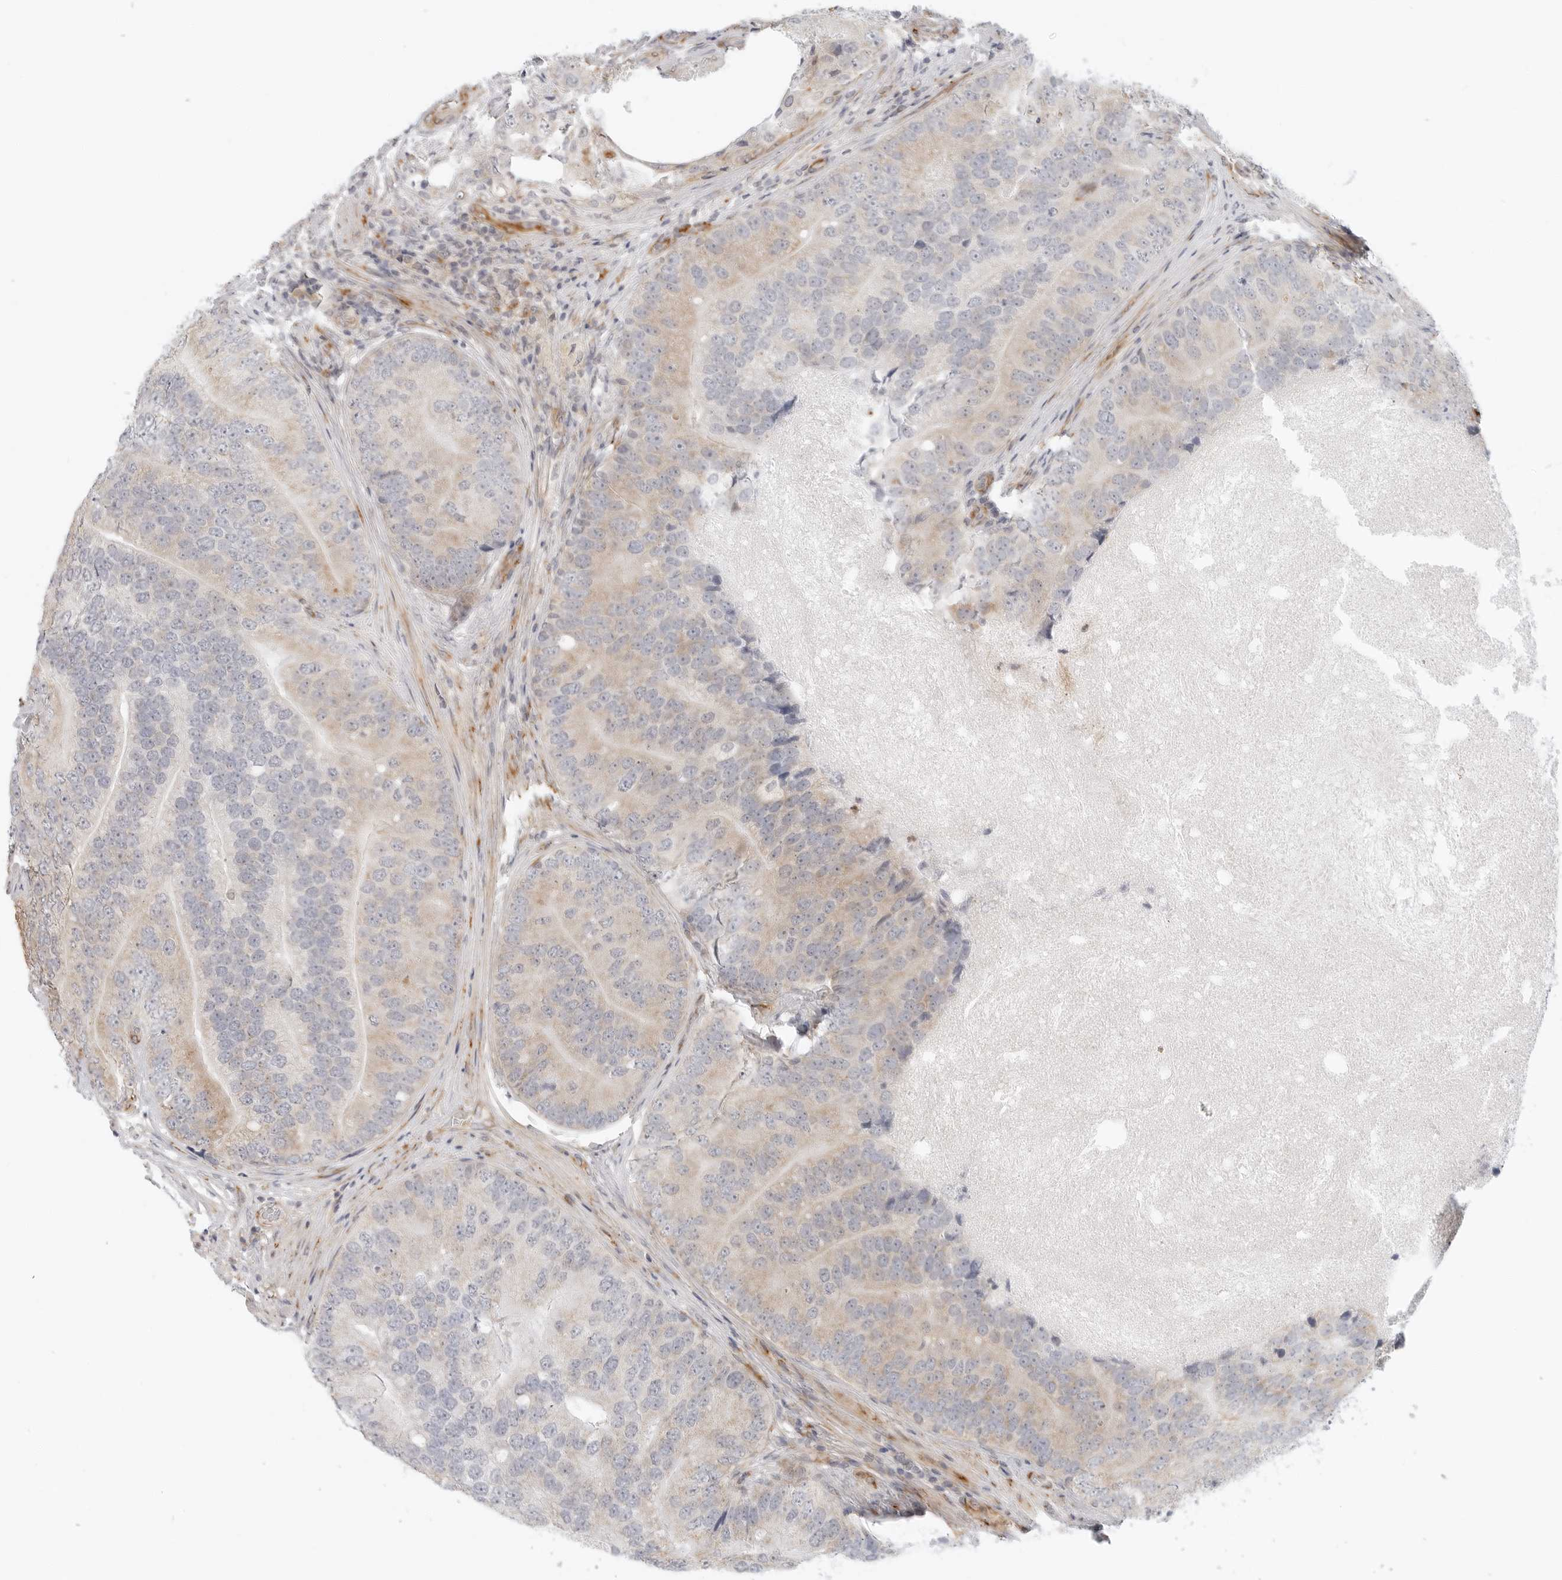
{"staining": {"intensity": "weak", "quantity": "25%-75%", "location": "cytoplasmic/membranous"}, "tissue": "prostate cancer", "cell_type": "Tumor cells", "image_type": "cancer", "snomed": [{"axis": "morphology", "description": "Adenocarcinoma, High grade"}, {"axis": "topography", "description": "Prostate"}], "caption": "Immunohistochemistry (IHC) photomicrograph of neoplastic tissue: prostate high-grade adenocarcinoma stained using IHC exhibits low levels of weak protein expression localized specifically in the cytoplasmic/membranous of tumor cells, appearing as a cytoplasmic/membranous brown color.", "gene": "C1QTNF1", "patient": {"sex": "male", "age": 70}}